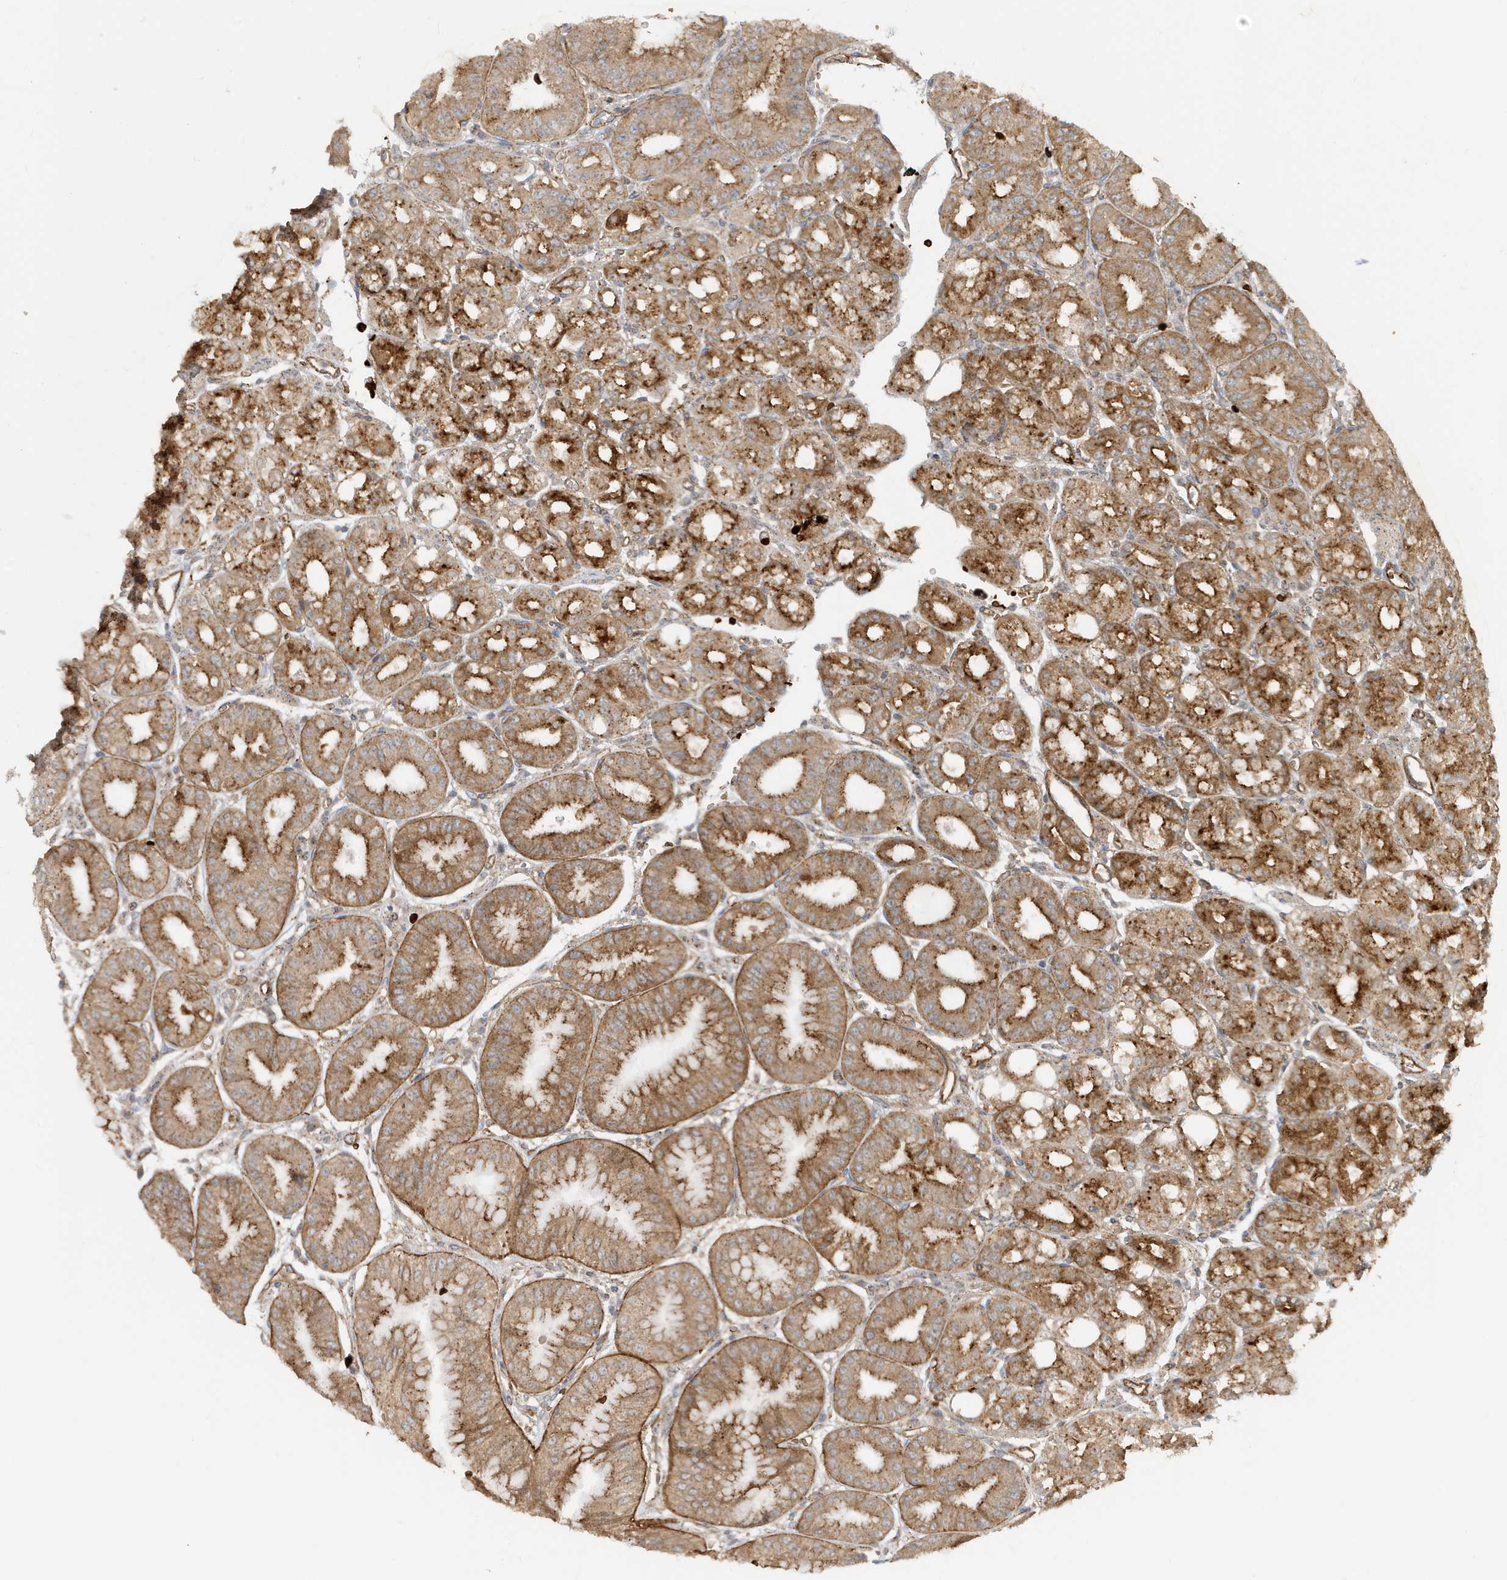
{"staining": {"intensity": "moderate", "quantity": ">75%", "location": "cytoplasmic/membranous"}, "tissue": "stomach", "cell_type": "Glandular cells", "image_type": "normal", "snomed": [{"axis": "morphology", "description": "Normal tissue, NOS"}, {"axis": "topography", "description": "Stomach, lower"}], "caption": "Immunohistochemistry (IHC) photomicrograph of normal stomach stained for a protein (brown), which shows medium levels of moderate cytoplasmic/membranous staining in about >75% of glandular cells.", "gene": "FYCO1", "patient": {"sex": "male", "age": 71}}